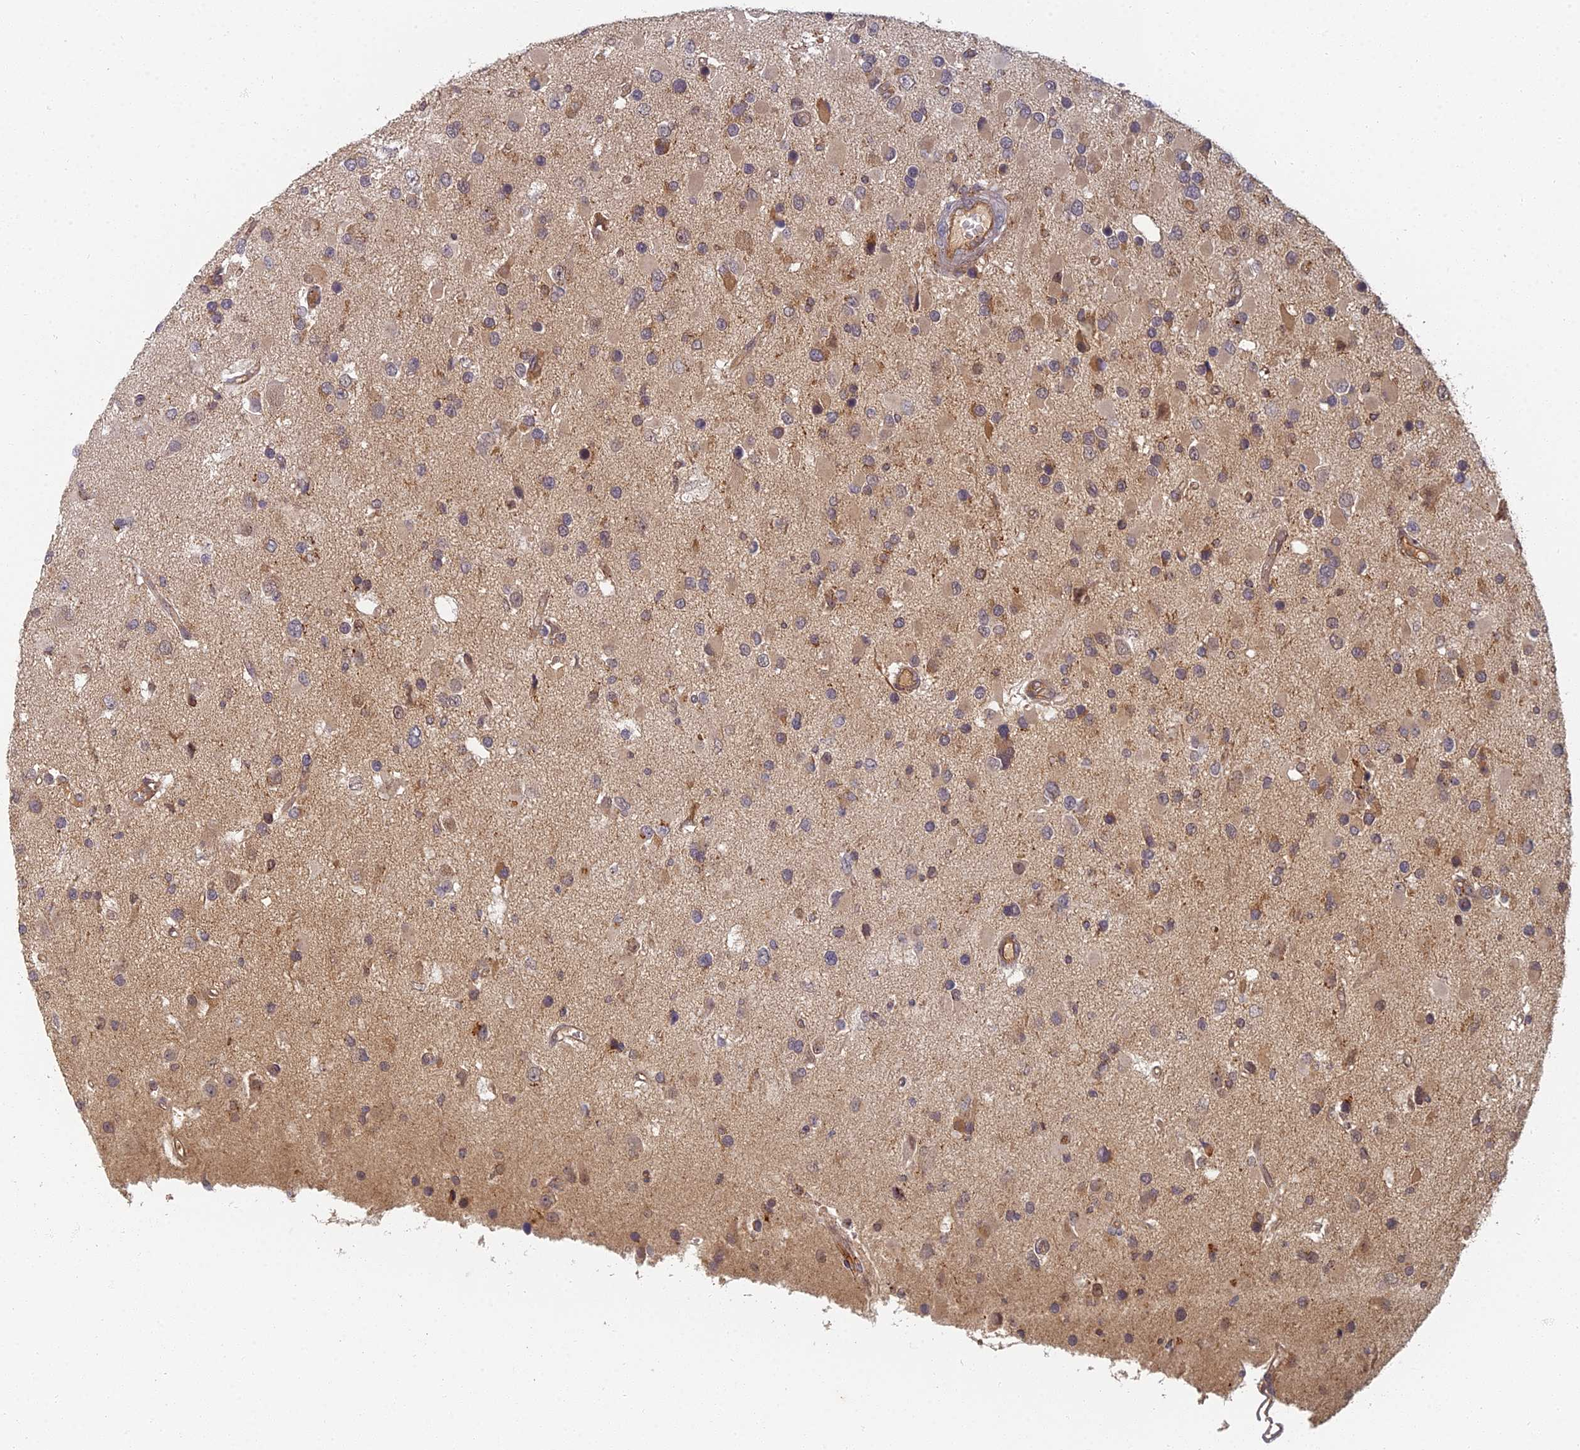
{"staining": {"intensity": "weak", "quantity": "25%-75%", "location": "cytoplasmic/membranous"}, "tissue": "glioma", "cell_type": "Tumor cells", "image_type": "cancer", "snomed": [{"axis": "morphology", "description": "Glioma, malignant, High grade"}, {"axis": "topography", "description": "Brain"}], "caption": "Immunohistochemical staining of malignant high-grade glioma reveals weak cytoplasmic/membranous protein positivity in approximately 25%-75% of tumor cells.", "gene": "INO80D", "patient": {"sex": "male", "age": 53}}